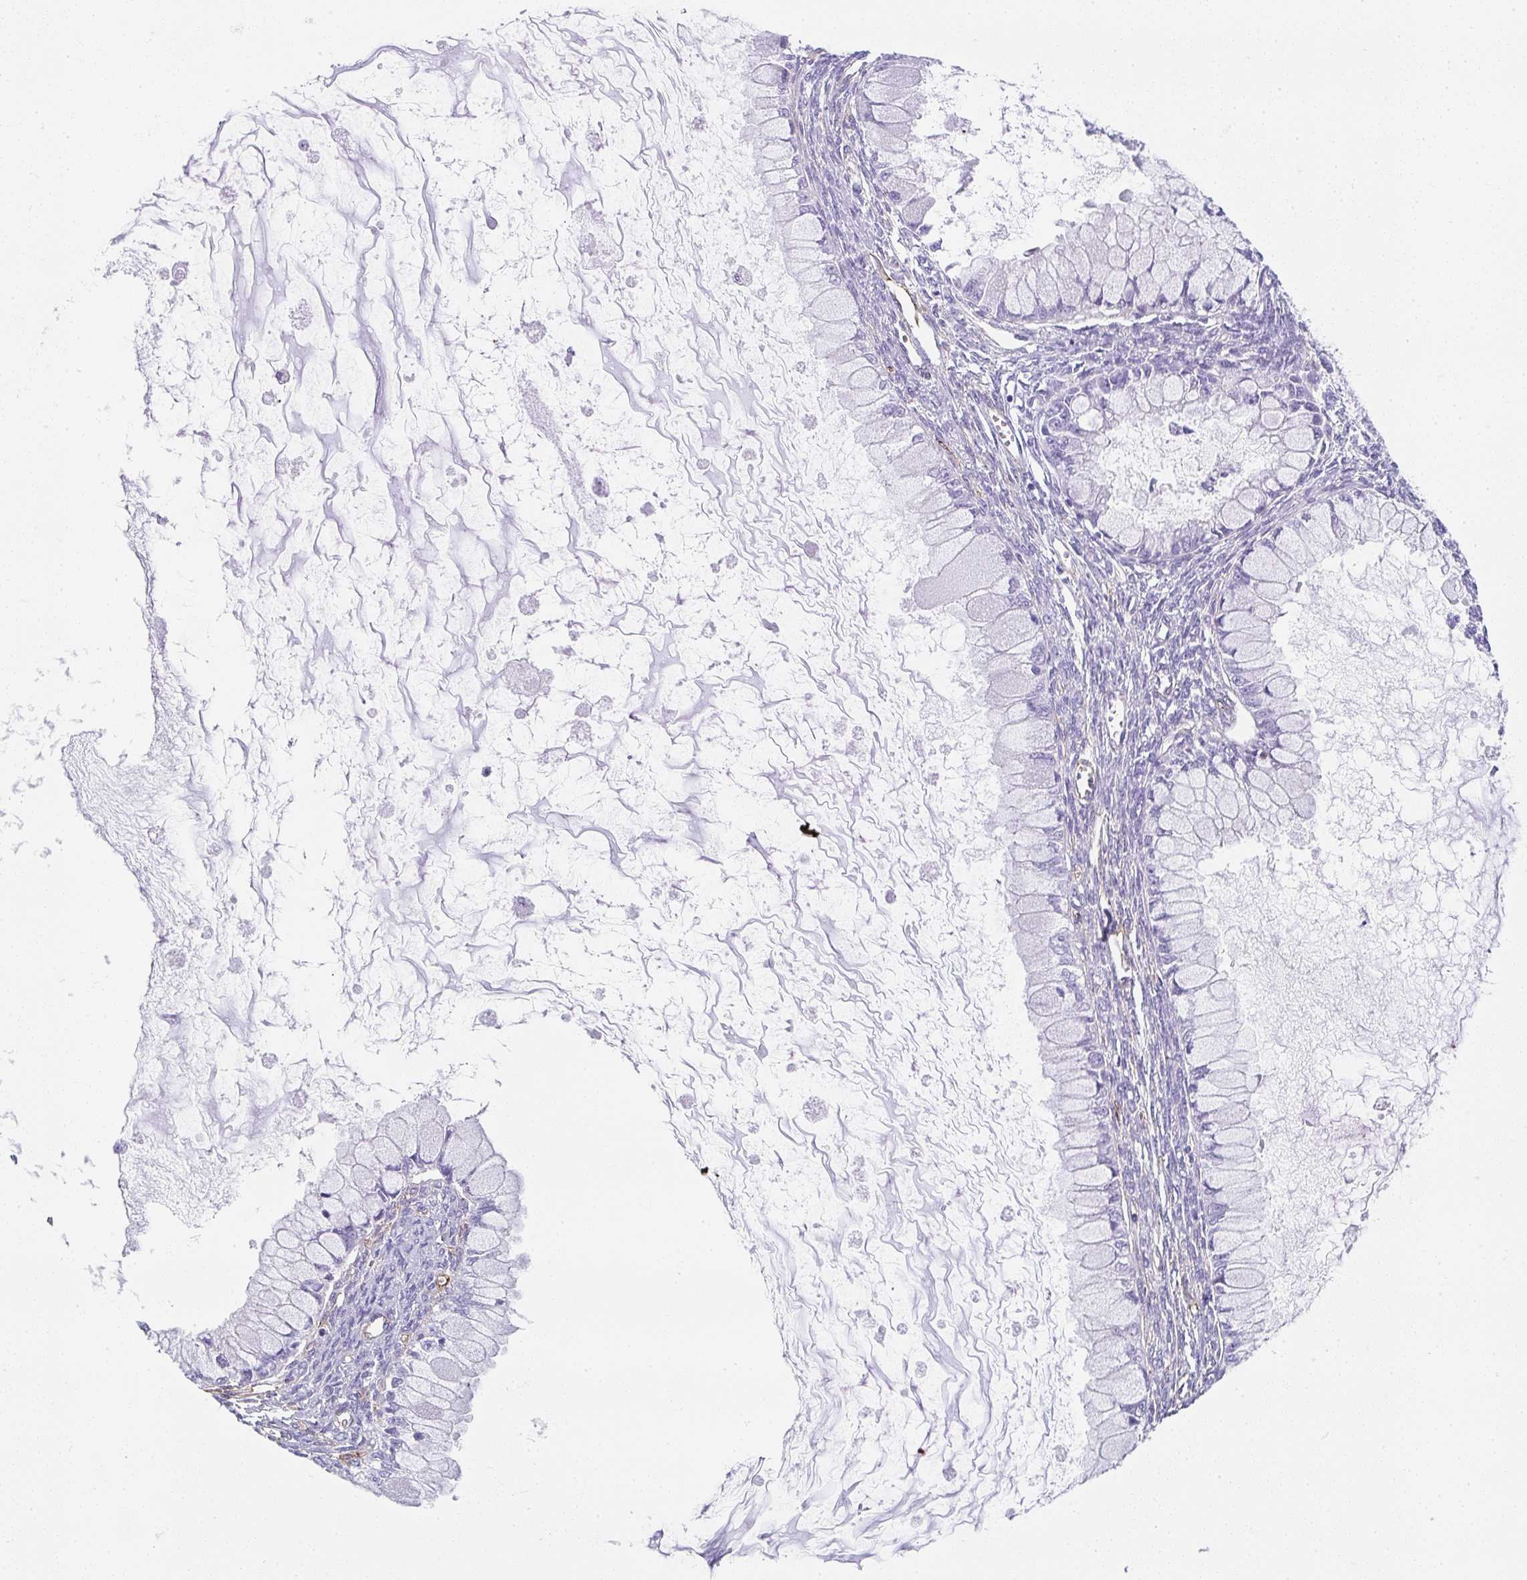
{"staining": {"intensity": "negative", "quantity": "none", "location": "none"}, "tissue": "ovarian cancer", "cell_type": "Tumor cells", "image_type": "cancer", "snomed": [{"axis": "morphology", "description": "Cystadenocarcinoma, mucinous, NOS"}, {"axis": "topography", "description": "Ovary"}], "caption": "High magnification brightfield microscopy of mucinous cystadenocarcinoma (ovarian) stained with DAB (3,3'-diaminobenzidine) (brown) and counterstained with hematoxylin (blue): tumor cells show no significant expression.", "gene": "DBN1", "patient": {"sex": "female", "age": 34}}